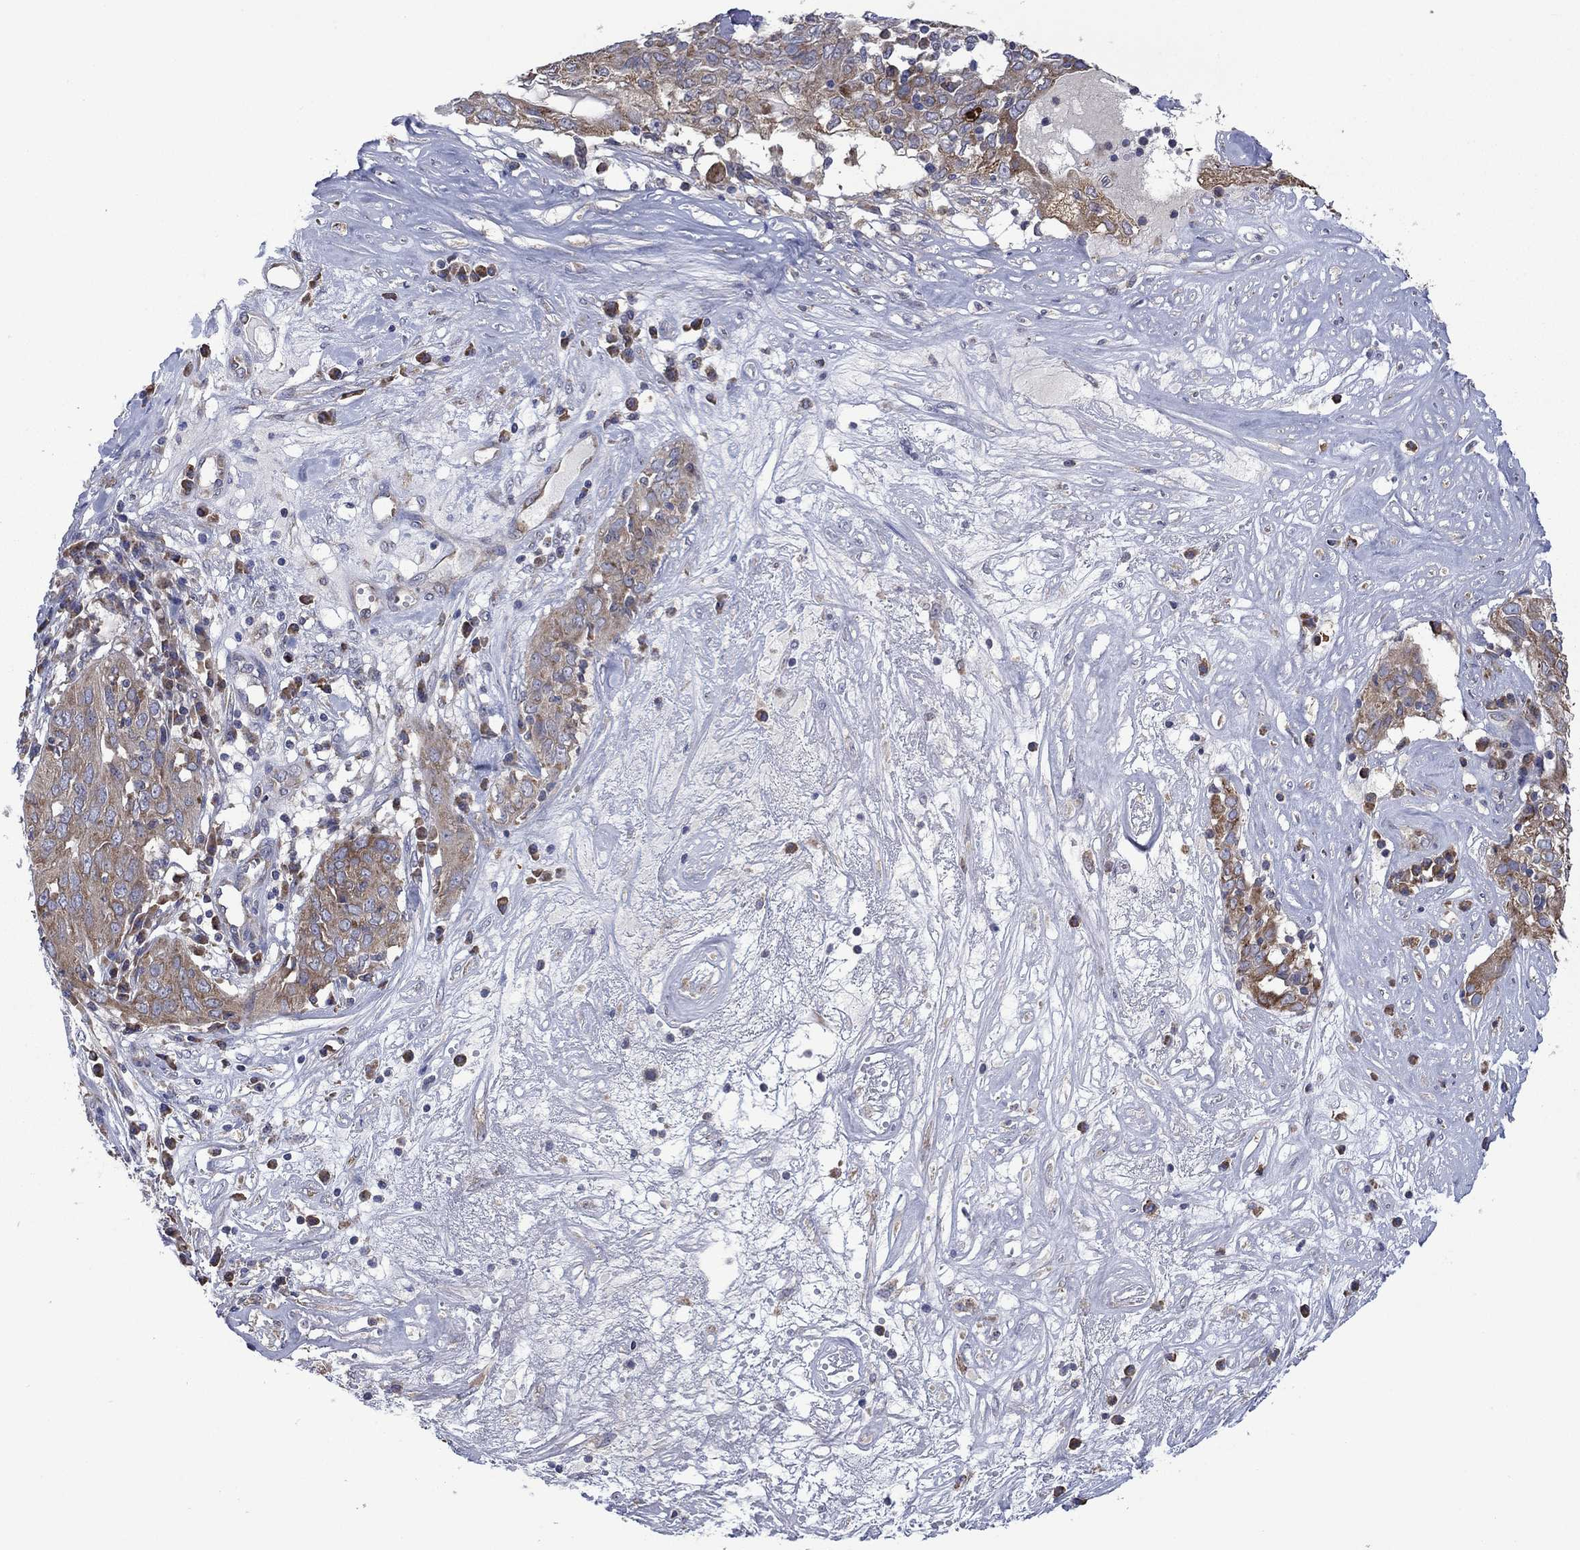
{"staining": {"intensity": "moderate", "quantity": ">75%", "location": "cytoplasmic/membranous"}, "tissue": "ovarian cancer", "cell_type": "Tumor cells", "image_type": "cancer", "snomed": [{"axis": "morphology", "description": "Carcinoma, endometroid"}, {"axis": "topography", "description": "Ovary"}], "caption": "Approximately >75% of tumor cells in ovarian endometroid carcinoma exhibit moderate cytoplasmic/membranous protein staining as visualized by brown immunohistochemical staining.", "gene": "FURIN", "patient": {"sex": "female", "age": 50}}